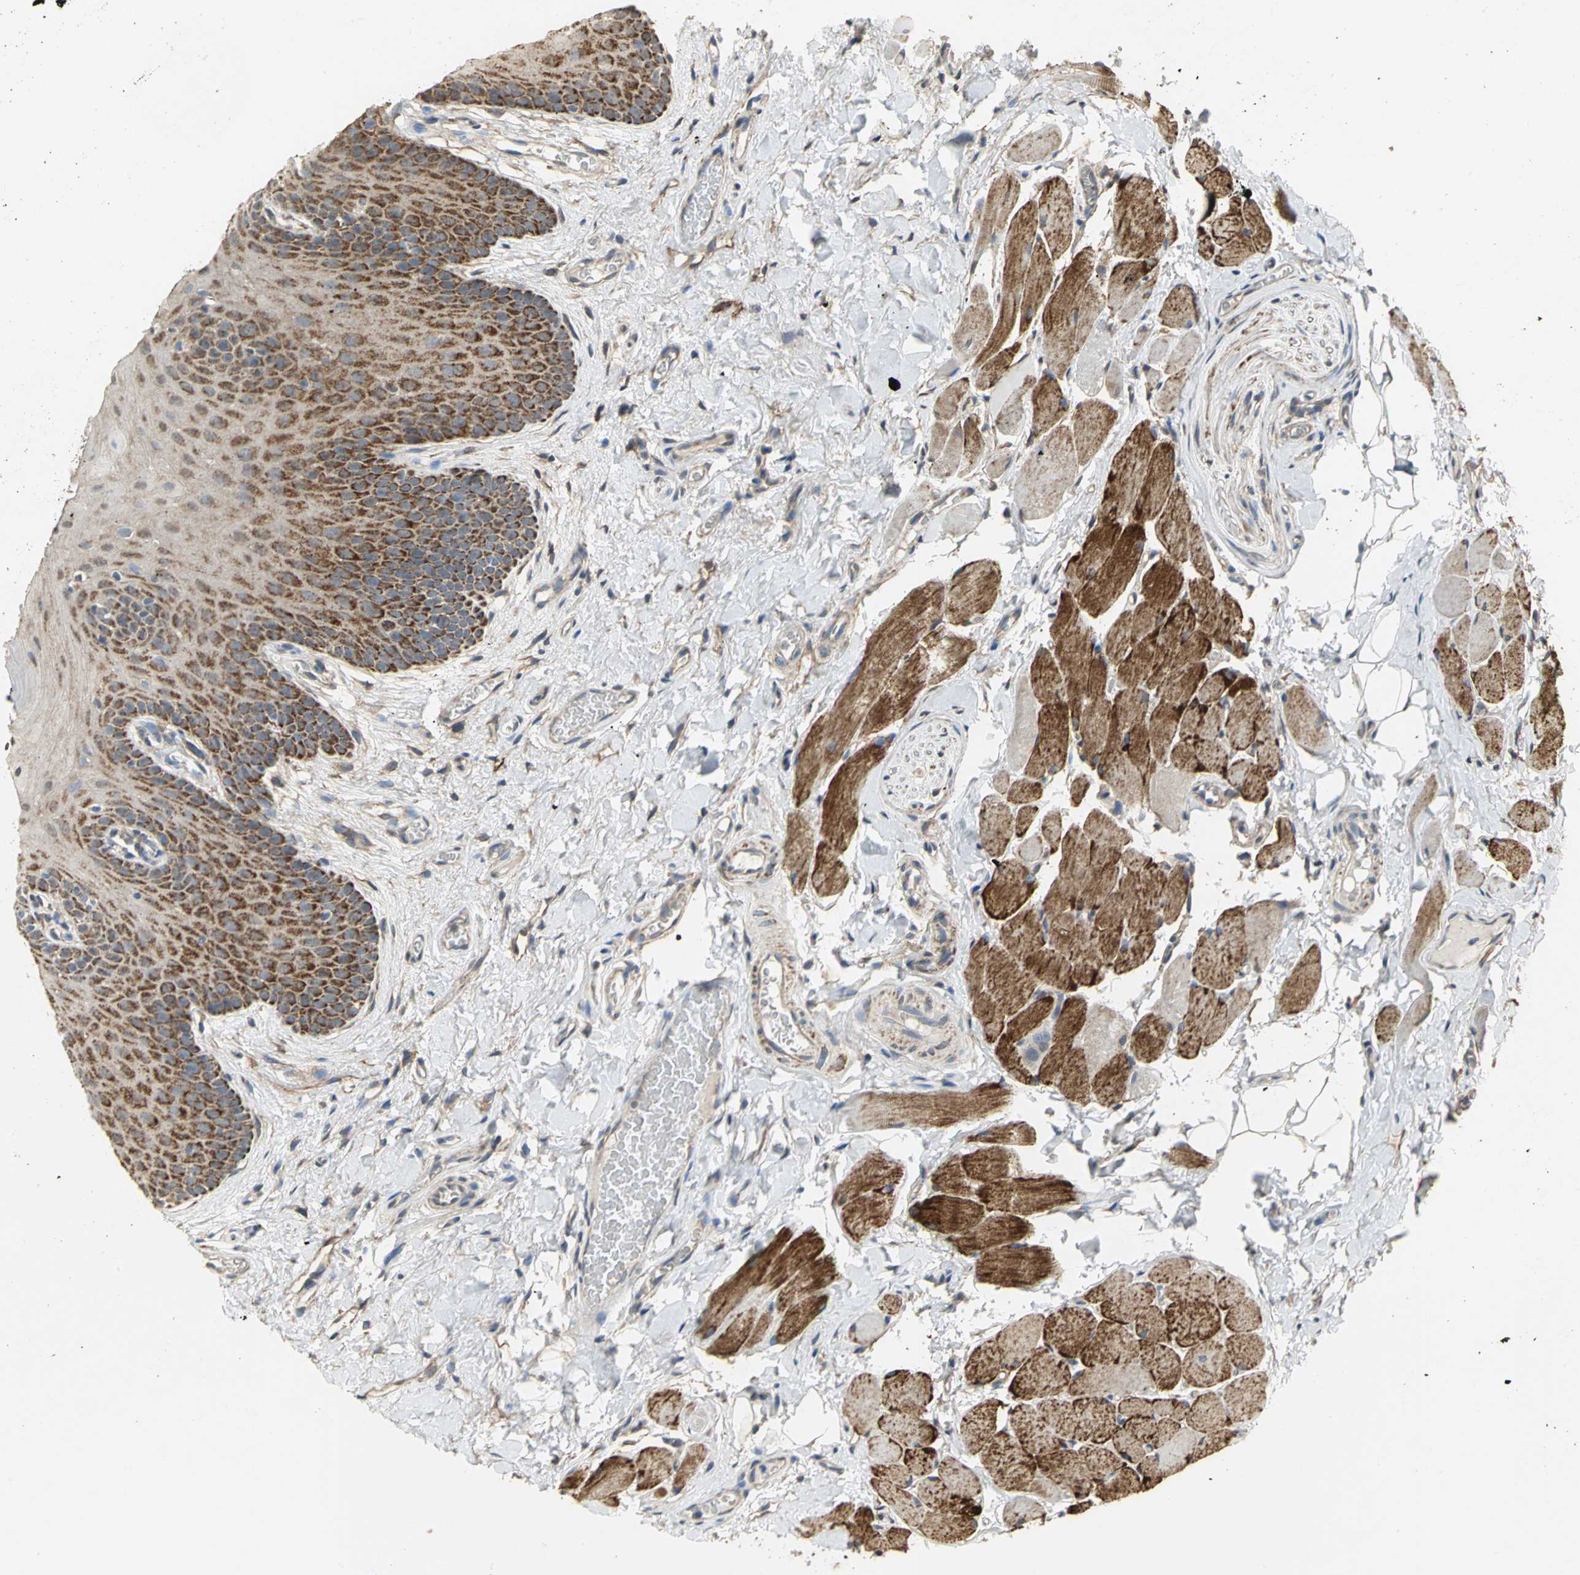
{"staining": {"intensity": "moderate", "quantity": ">75%", "location": "cytoplasmic/membranous"}, "tissue": "oral mucosa", "cell_type": "Squamous epithelial cells", "image_type": "normal", "snomed": [{"axis": "morphology", "description": "Normal tissue, NOS"}, {"axis": "topography", "description": "Oral tissue"}], "caption": "Protein staining of unremarkable oral mucosa displays moderate cytoplasmic/membranous staining in about >75% of squamous epithelial cells.", "gene": "NDUFB5", "patient": {"sex": "male", "age": 54}}